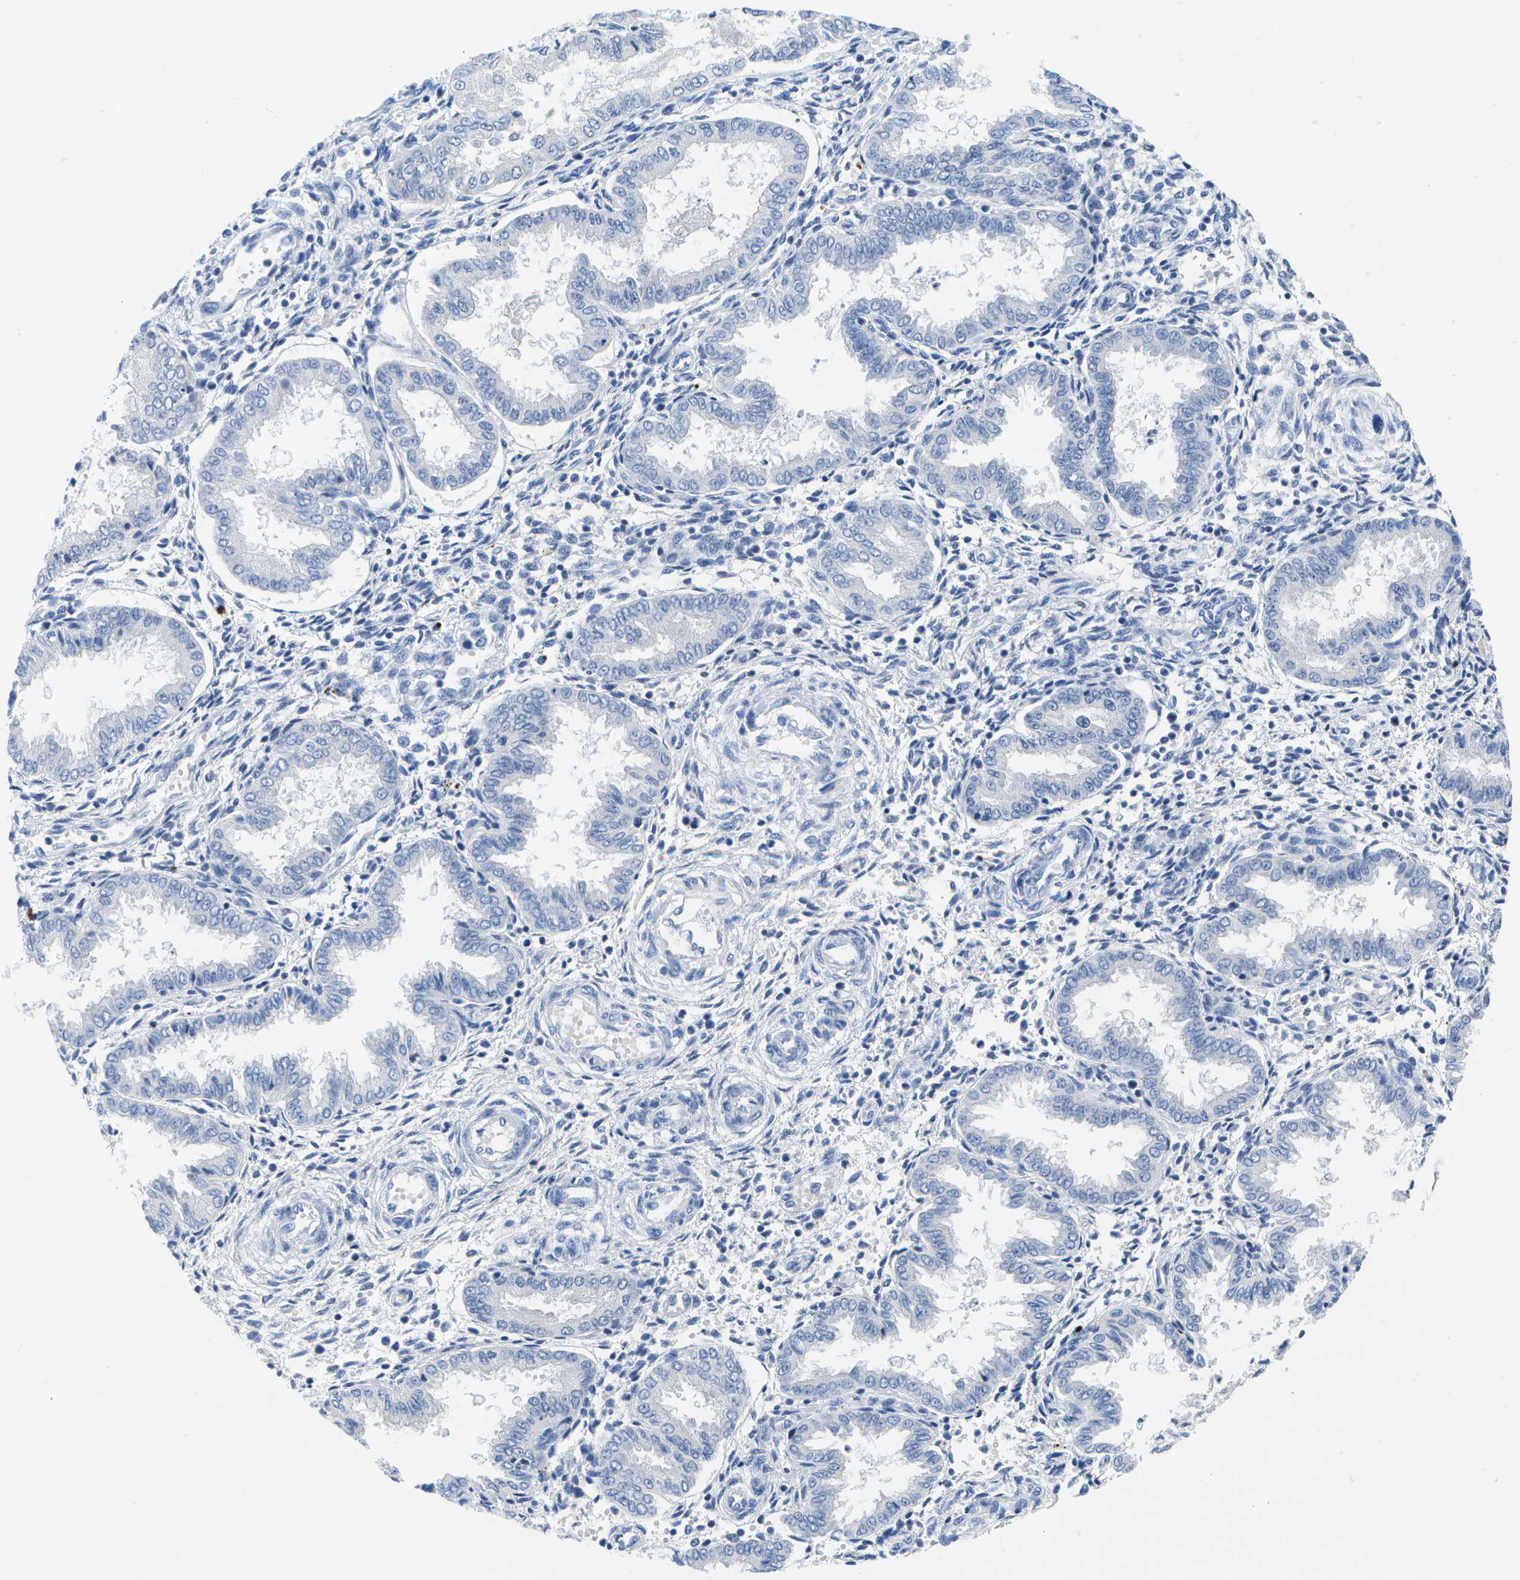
{"staining": {"intensity": "negative", "quantity": "none", "location": "none"}, "tissue": "endometrium", "cell_type": "Cells in endometrial stroma", "image_type": "normal", "snomed": [{"axis": "morphology", "description": "Normal tissue, NOS"}, {"axis": "topography", "description": "Endometrium"}], "caption": "A high-resolution image shows immunohistochemistry (IHC) staining of normal endometrium, which shows no significant expression in cells in endometrial stroma. The staining was performed using DAB to visualize the protein expression in brown, while the nuclei were stained in blue with hematoxylin (Magnification: 20x).", "gene": "MS4A1", "patient": {"sex": "female", "age": 33}}